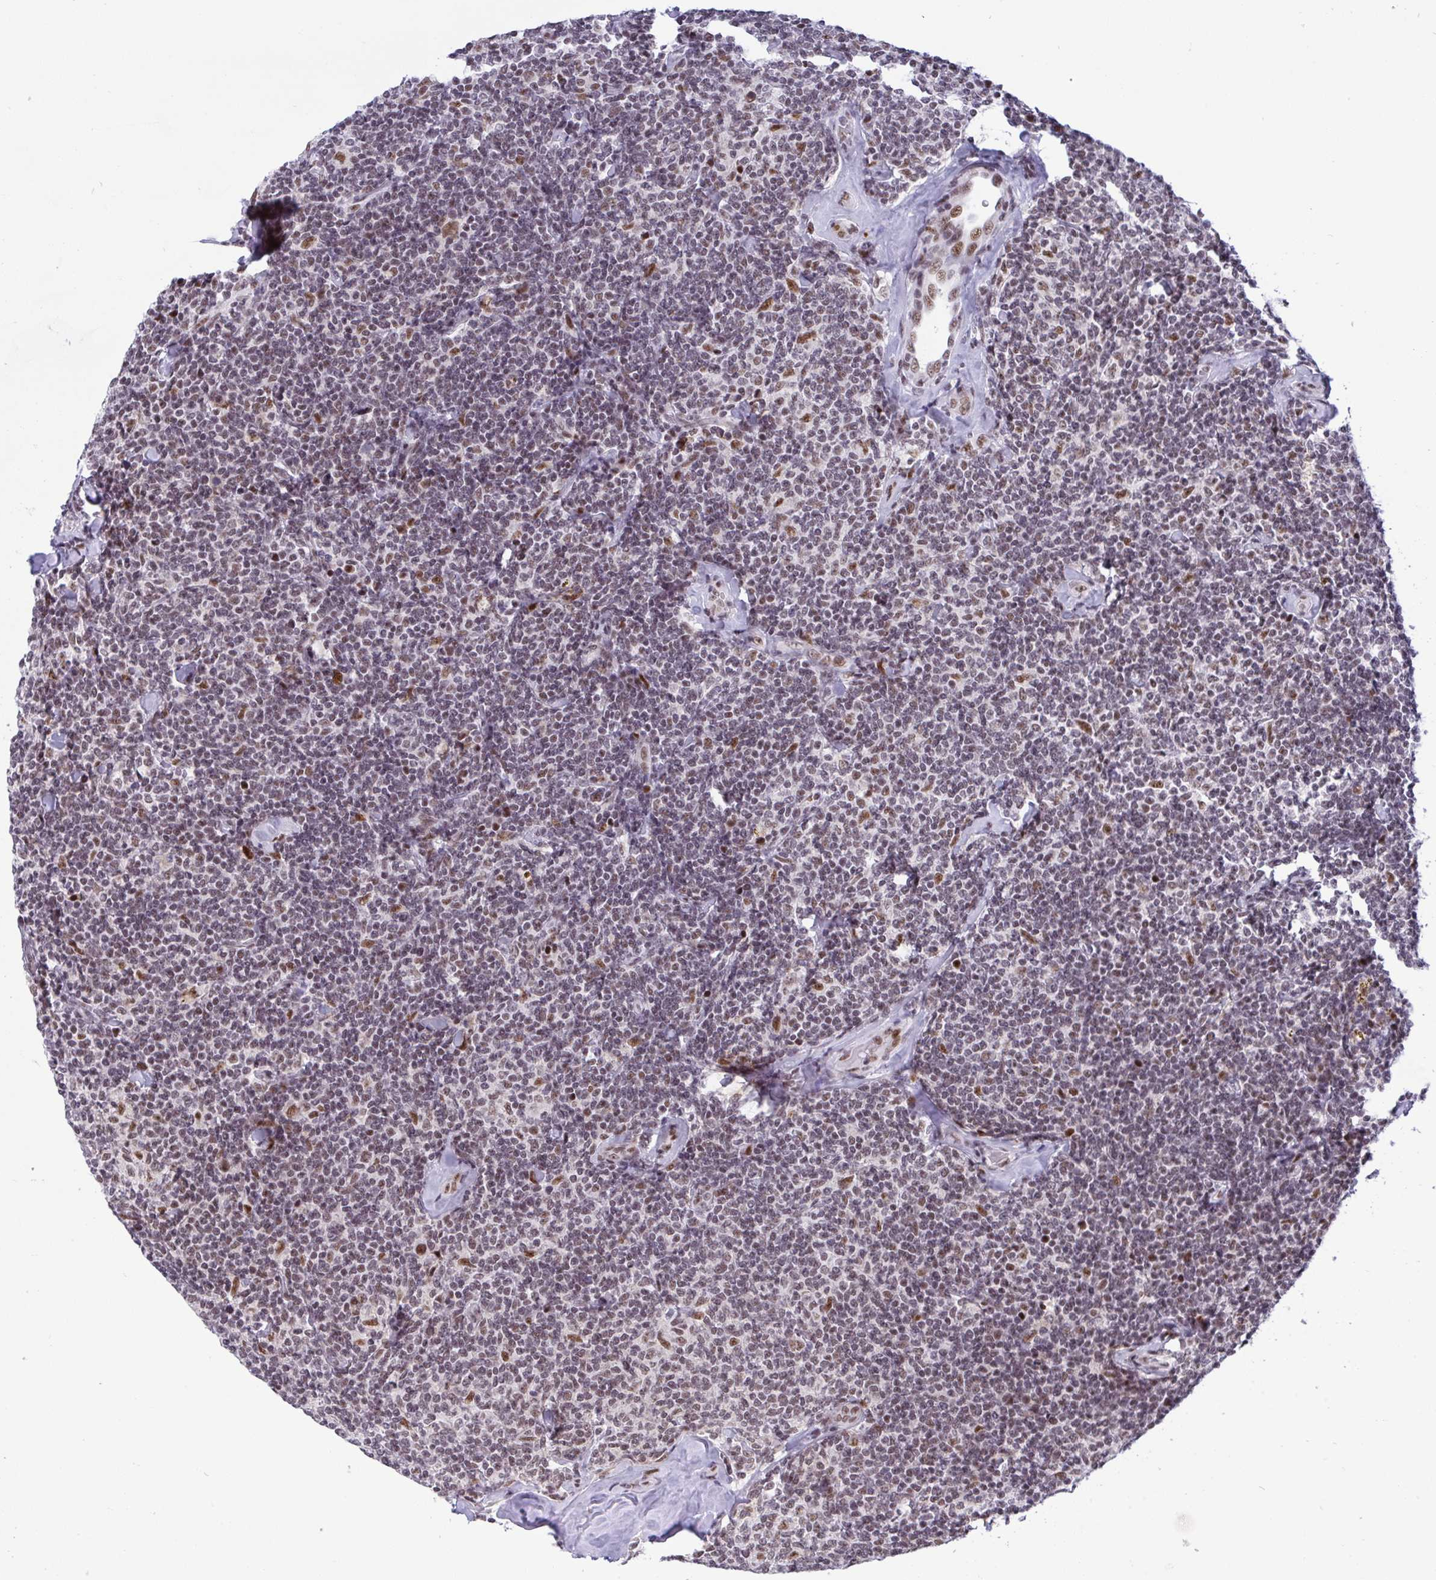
{"staining": {"intensity": "moderate", "quantity": "25%-75%", "location": "nuclear"}, "tissue": "lymphoma", "cell_type": "Tumor cells", "image_type": "cancer", "snomed": [{"axis": "morphology", "description": "Malignant lymphoma, non-Hodgkin's type, Low grade"}, {"axis": "topography", "description": "Lymph node"}], "caption": "This photomicrograph displays lymphoma stained with immunohistochemistry to label a protein in brown. The nuclear of tumor cells show moderate positivity for the protein. Nuclei are counter-stained blue.", "gene": "WBP11", "patient": {"sex": "female", "age": 56}}